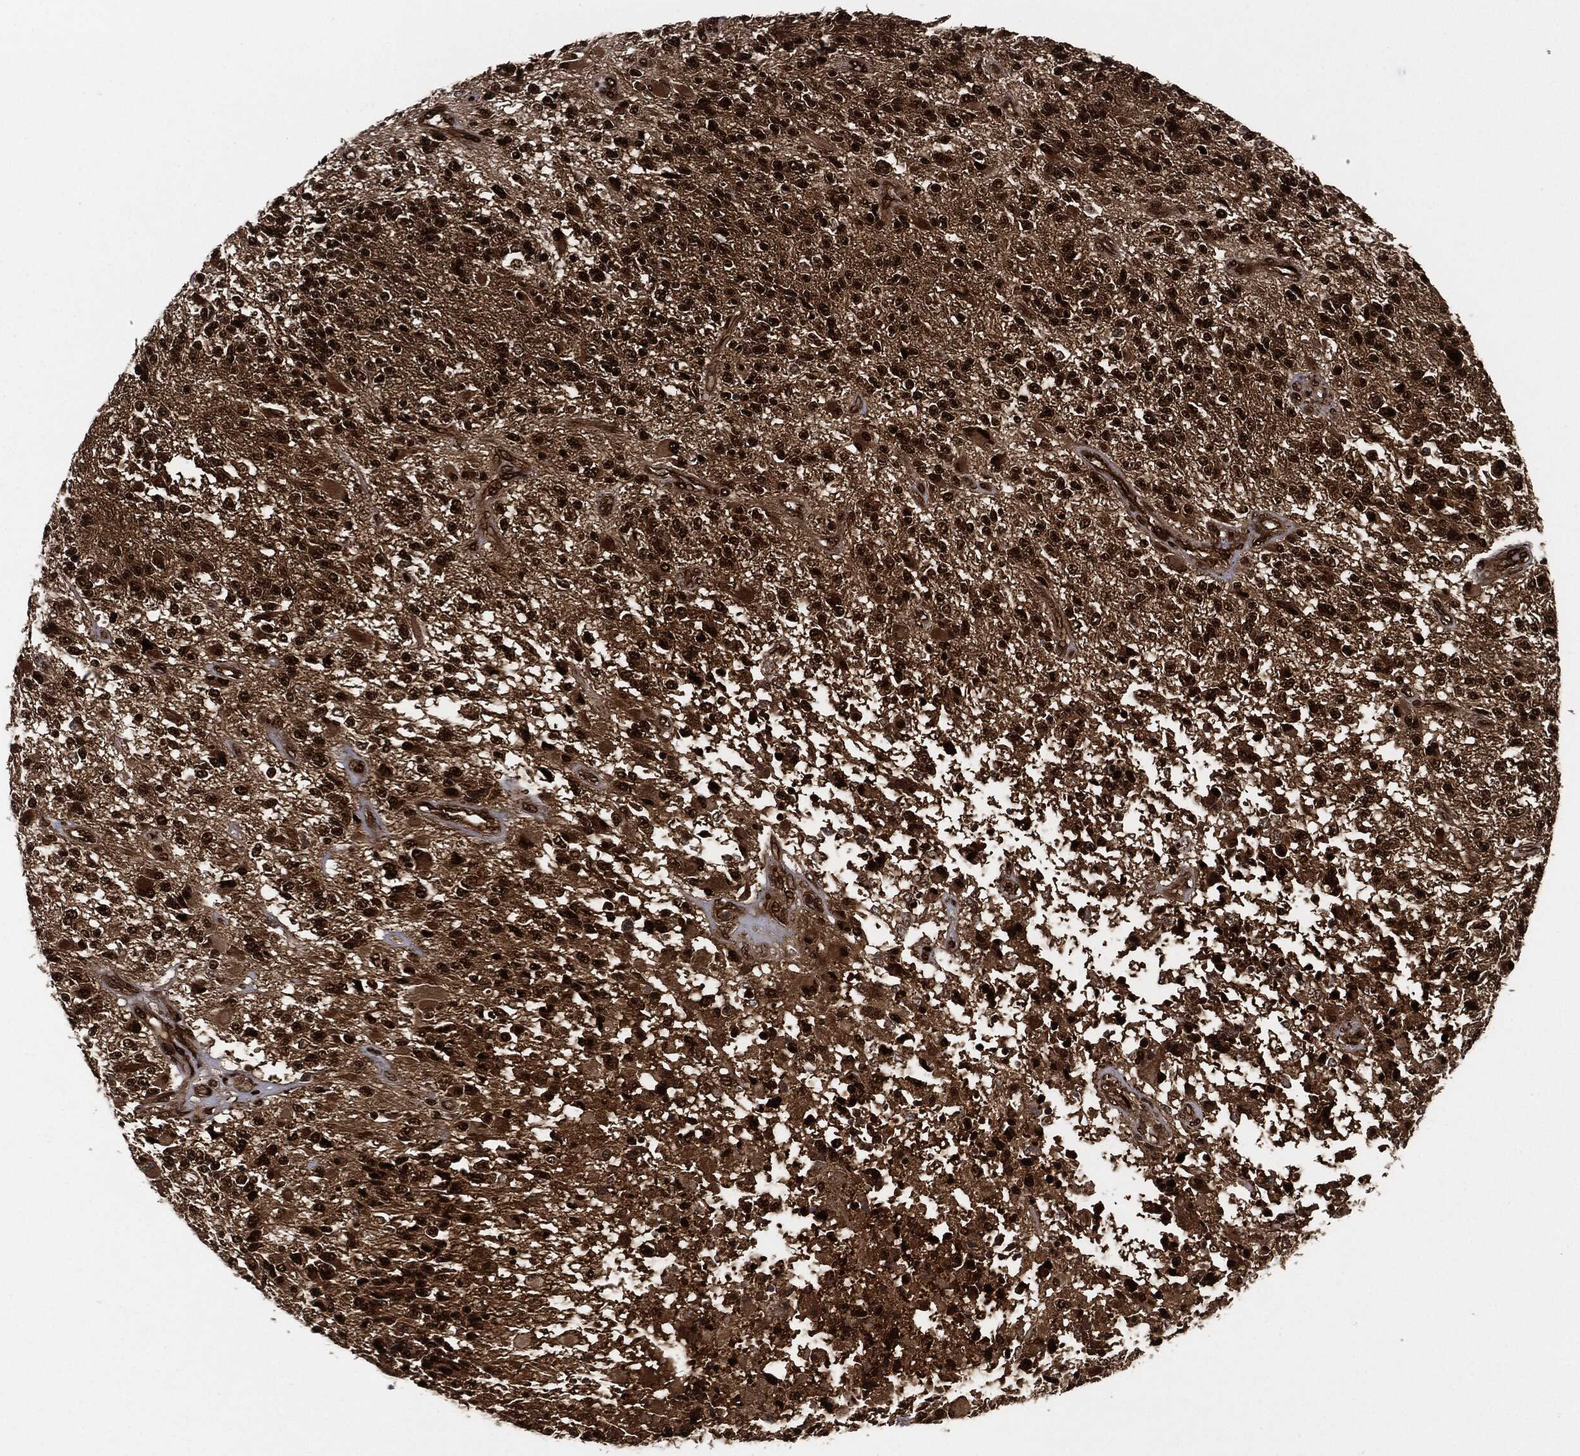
{"staining": {"intensity": "strong", "quantity": ">75%", "location": "nuclear"}, "tissue": "glioma", "cell_type": "Tumor cells", "image_type": "cancer", "snomed": [{"axis": "morphology", "description": "Glioma, malignant, High grade"}, {"axis": "topography", "description": "Brain"}], "caption": "There is high levels of strong nuclear positivity in tumor cells of glioma, as demonstrated by immunohistochemical staining (brown color).", "gene": "DCTN1", "patient": {"sex": "female", "age": 63}}